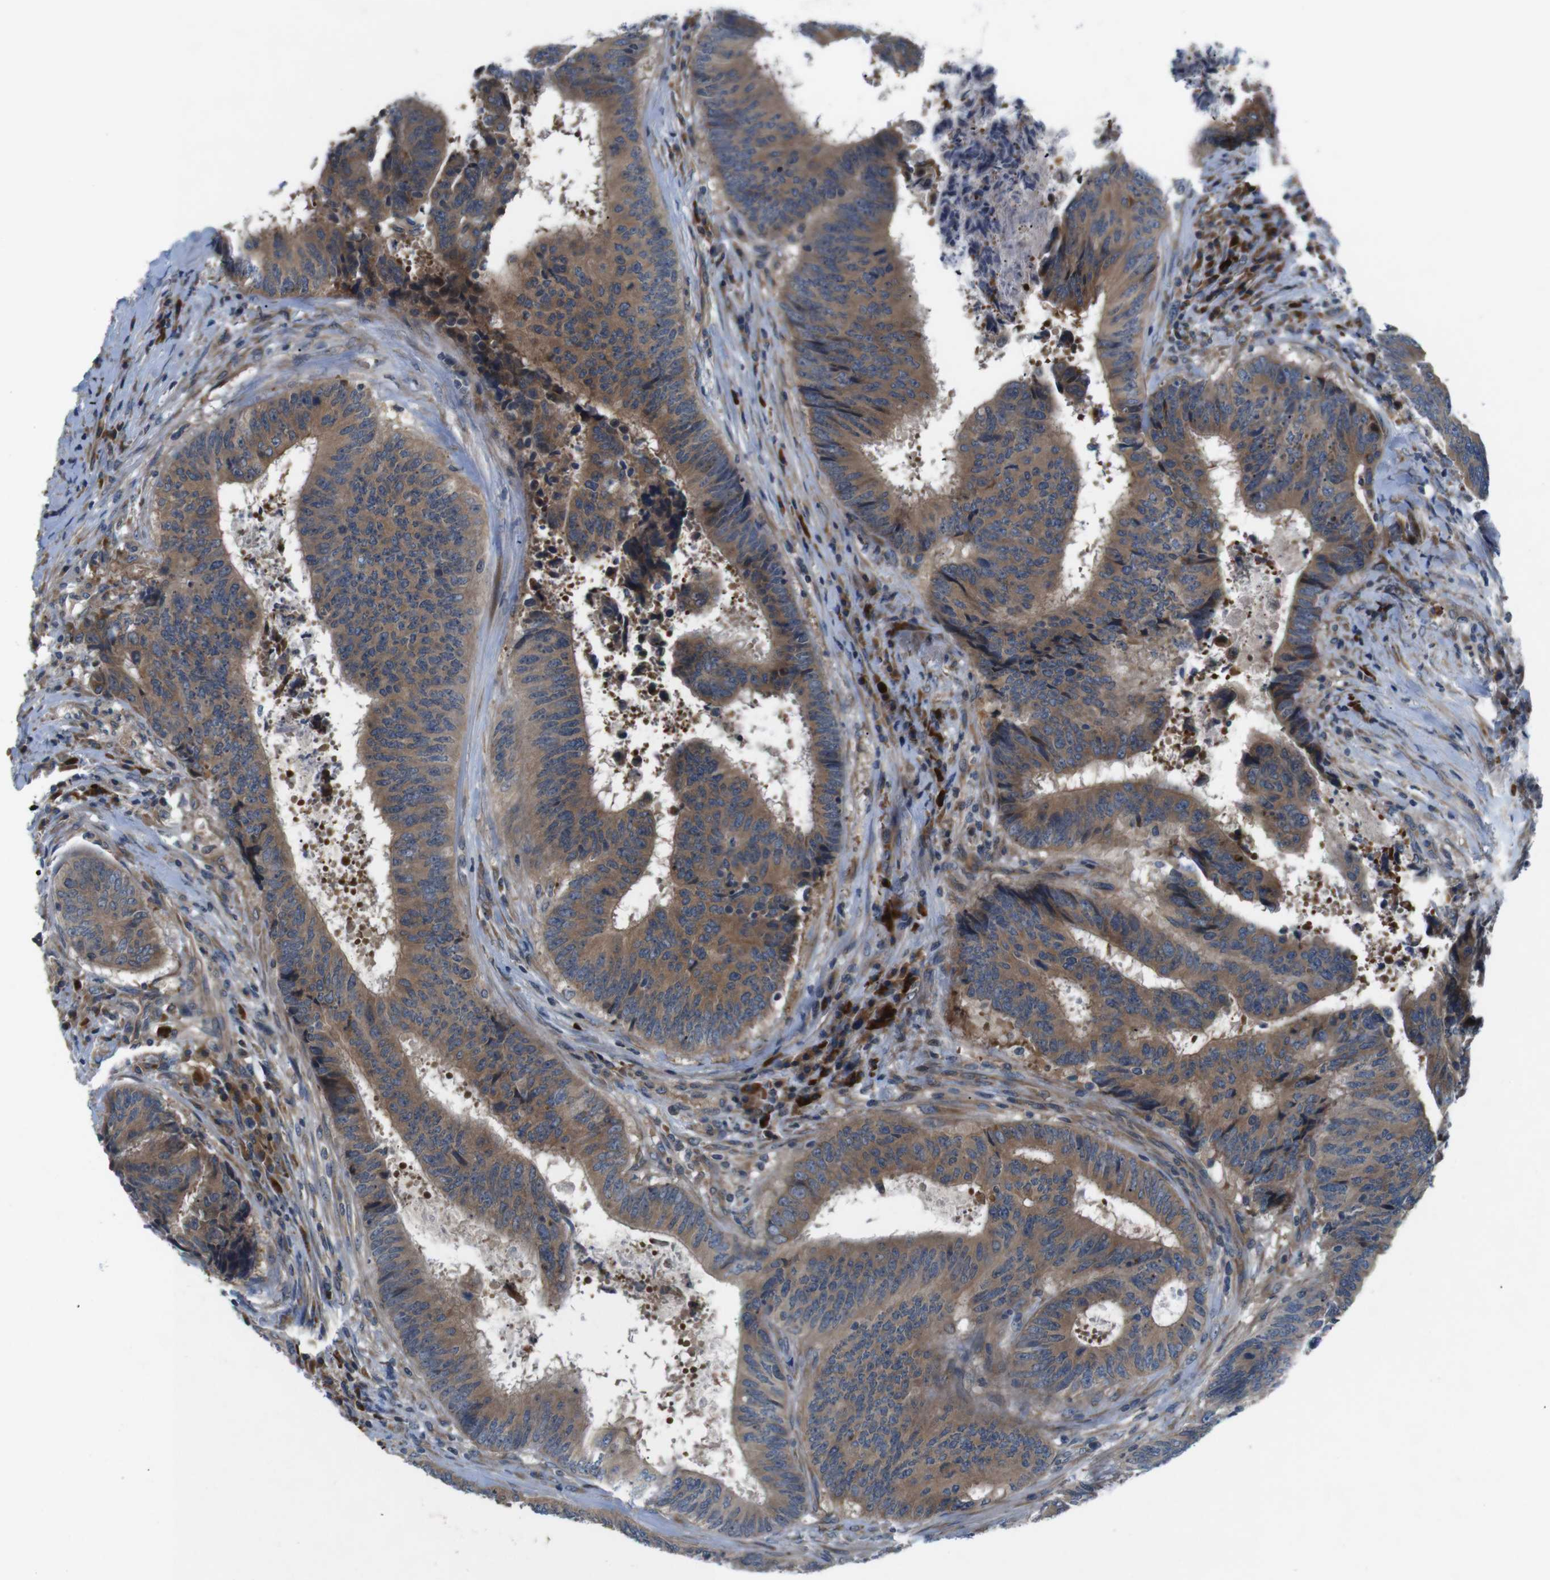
{"staining": {"intensity": "moderate", "quantity": ">75%", "location": "cytoplasmic/membranous"}, "tissue": "colorectal cancer", "cell_type": "Tumor cells", "image_type": "cancer", "snomed": [{"axis": "morphology", "description": "Adenocarcinoma, NOS"}, {"axis": "topography", "description": "Rectum"}], "caption": "Immunohistochemical staining of human colorectal adenocarcinoma shows medium levels of moderate cytoplasmic/membranous protein staining in approximately >75% of tumor cells.", "gene": "JAK1", "patient": {"sex": "male", "age": 72}}